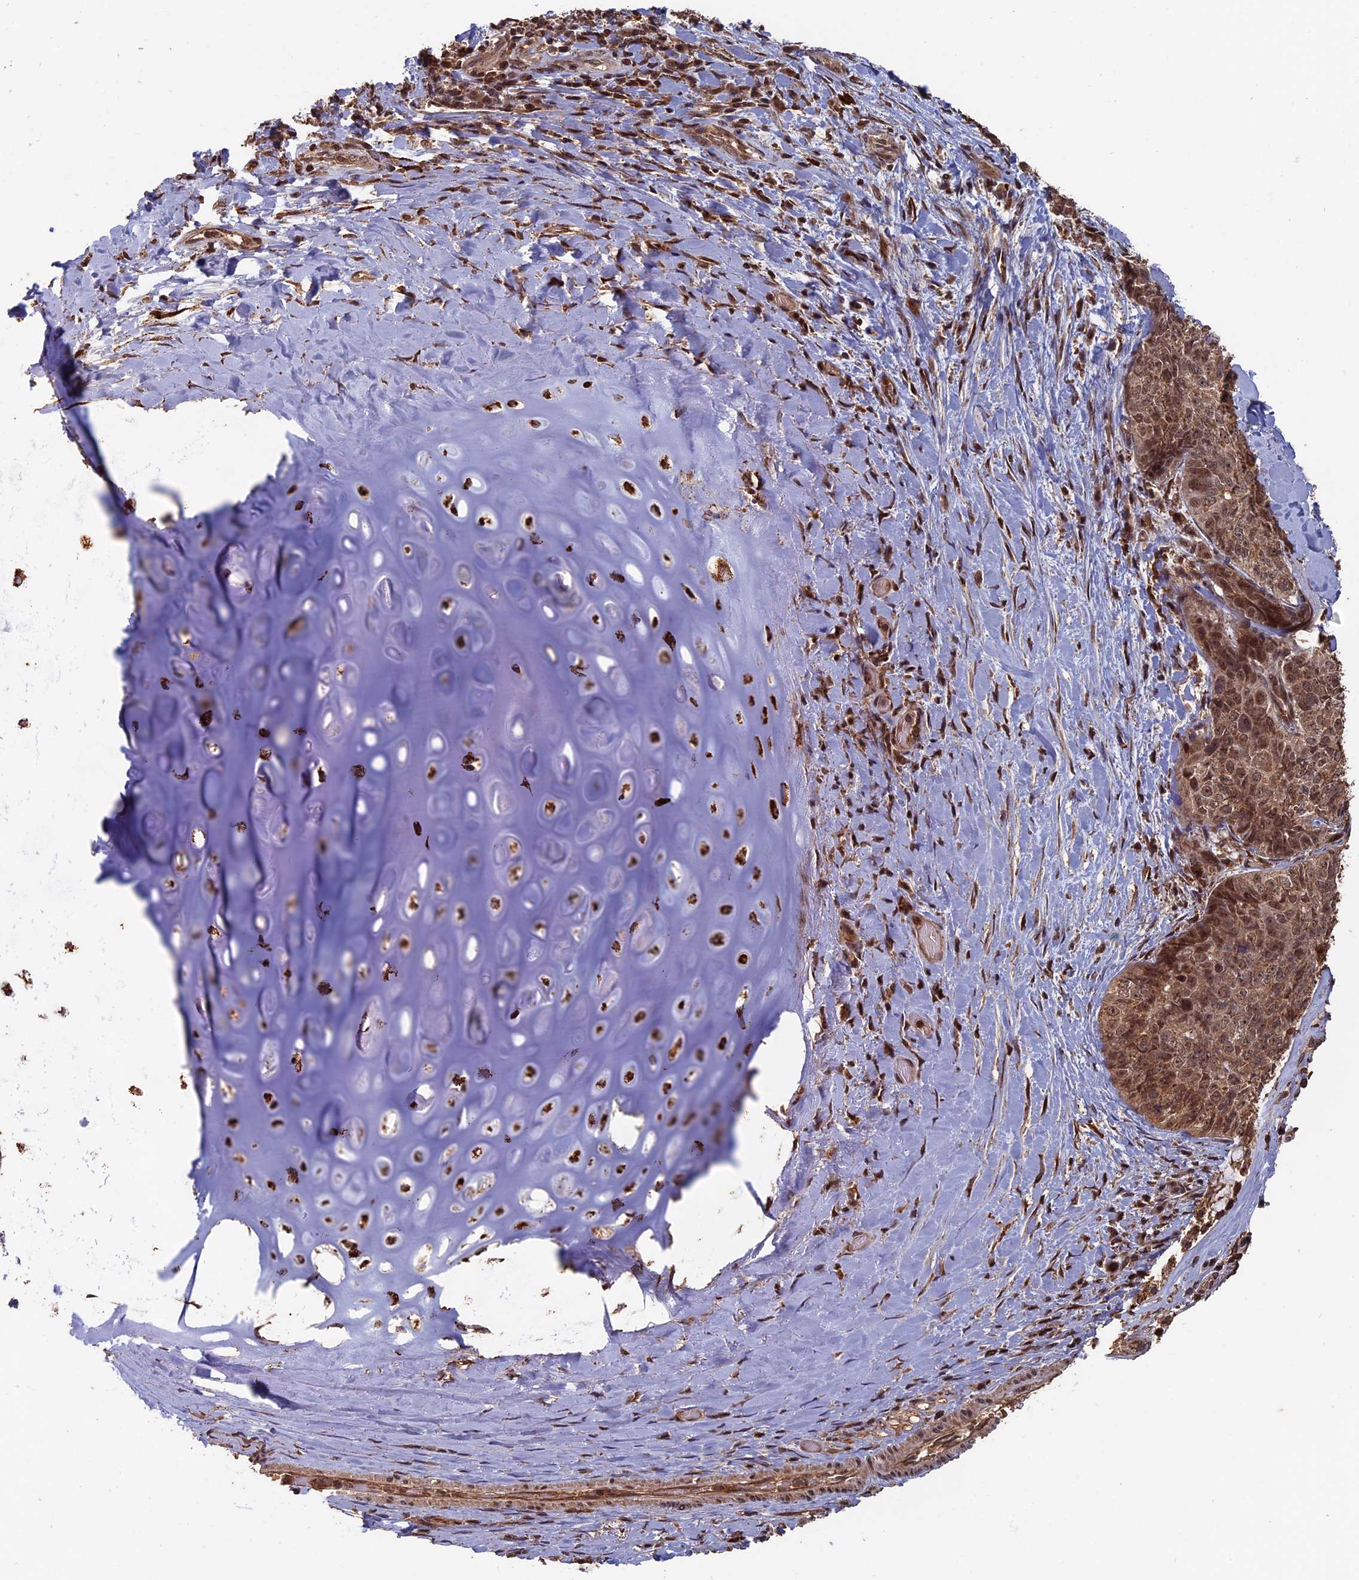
{"staining": {"intensity": "moderate", "quantity": ">75%", "location": "nuclear"}, "tissue": "adipose tissue", "cell_type": "Adipocytes", "image_type": "normal", "snomed": [{"axis": "morphology", "description": "Normal tissue, NOS"}, {"axis": "morphology", "description": "Squamous cell carcinoma, NOS"}, {"axis": "topography", "description": "Bronchus"}, {"axis": "topography", "description": "Lung"}], "caption": "A histopathology image showing moderate nuclear expression in about >75% of adipocytes in normal adipose tissue, as visualized by brown immunohistochemical staining.", "gene": "RASGRF1", "patient": {"sex": "male", "age": 64}}